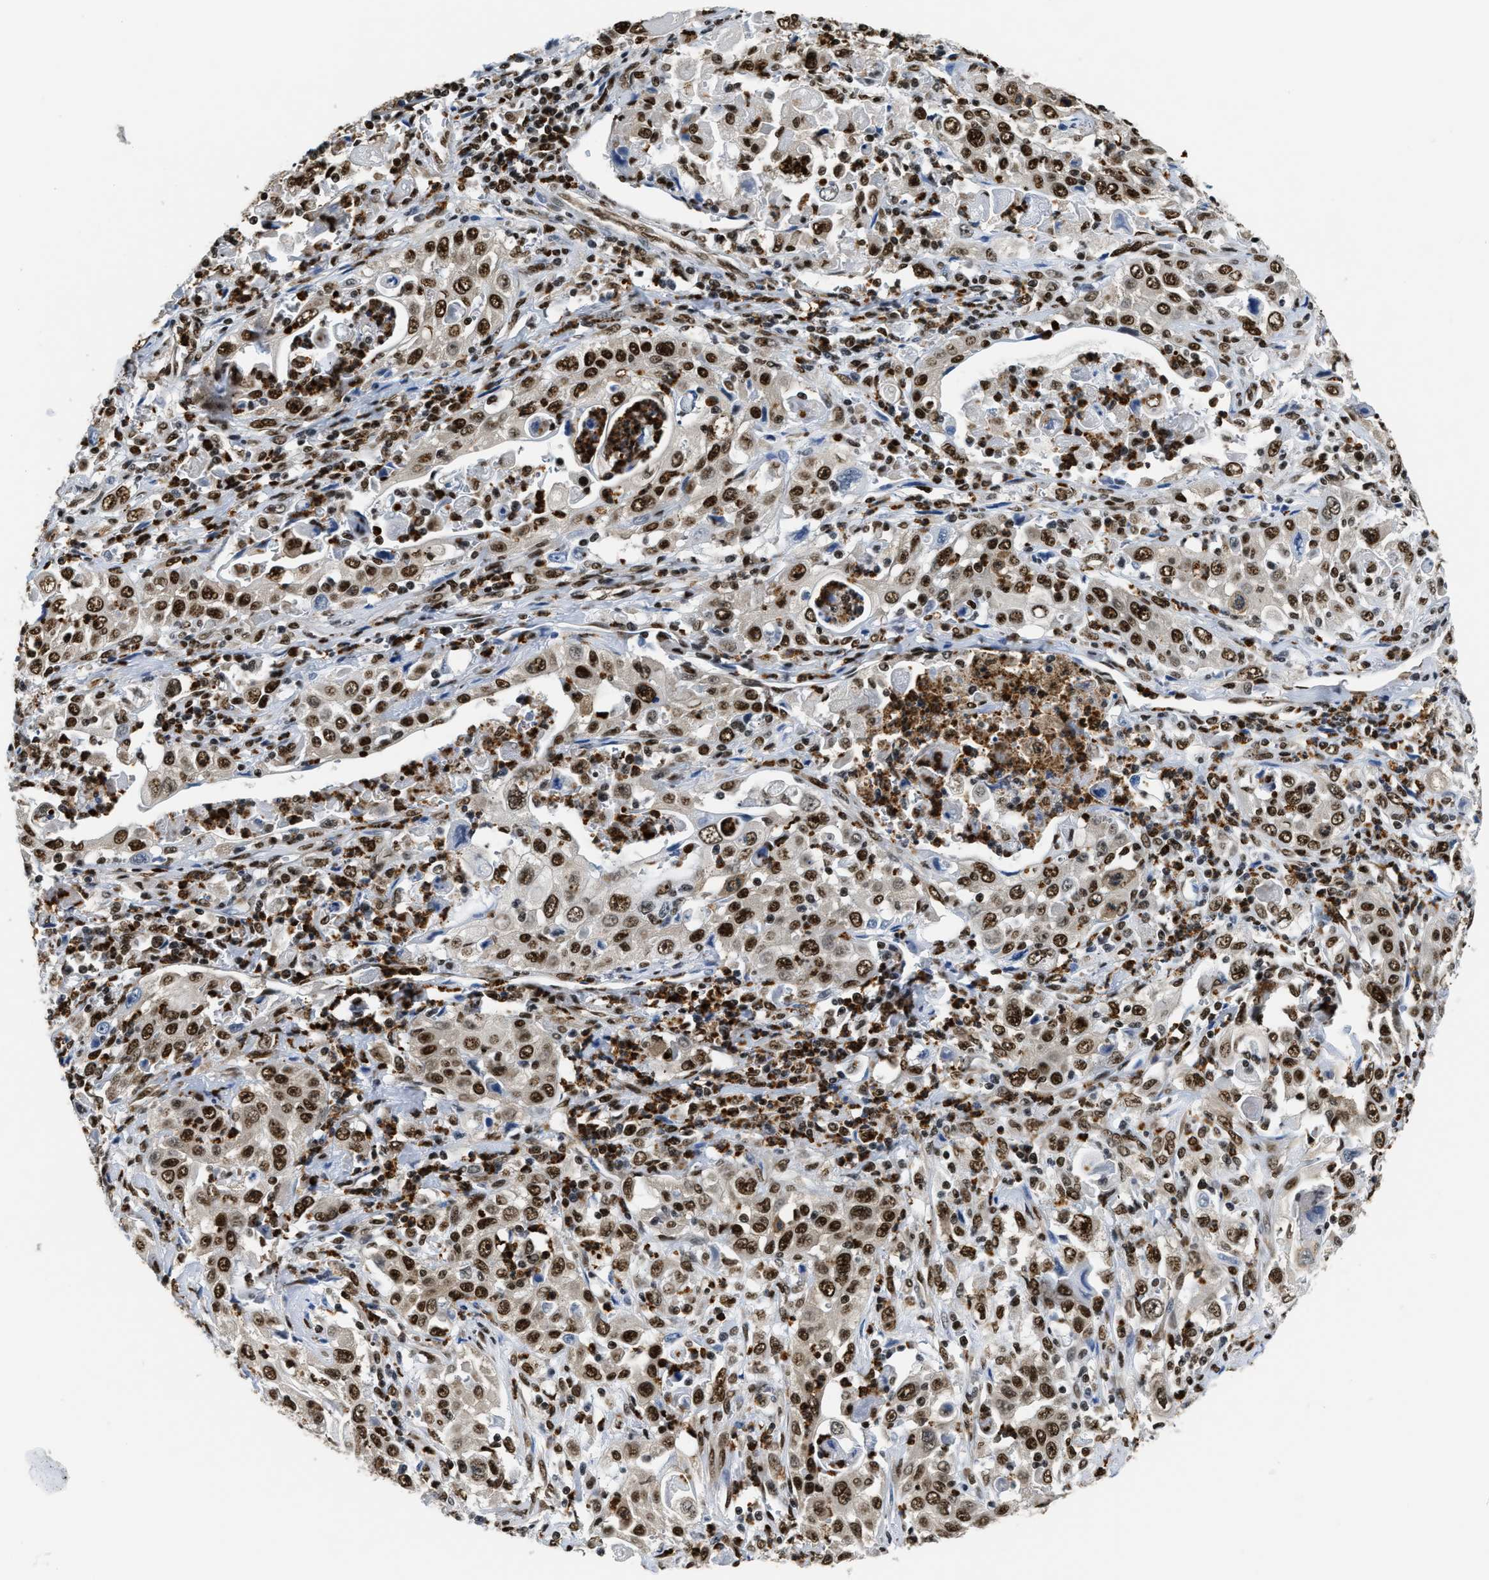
{"staining": {"intensity": "strong", "quantity": ">75%", "location": "nuclear"}, "tissue": "pancreatic cancer", "cell_type": "Tumor cells", "image_type": "cancer", "snomed": [{"axis": "morphology", "description": "Adenocarcinoma, NOS"}, {"axis": "topography", "description": "Pancreas"}], "caption": "High-power microscopy captured an IHC histopathology image of adenocarcinoma (pancreatic), revealing strong nuclear staining in about >75% of tumor cells.", "gene": "CCNDBP1", "patient": {"sex": "male", "age": 70}}